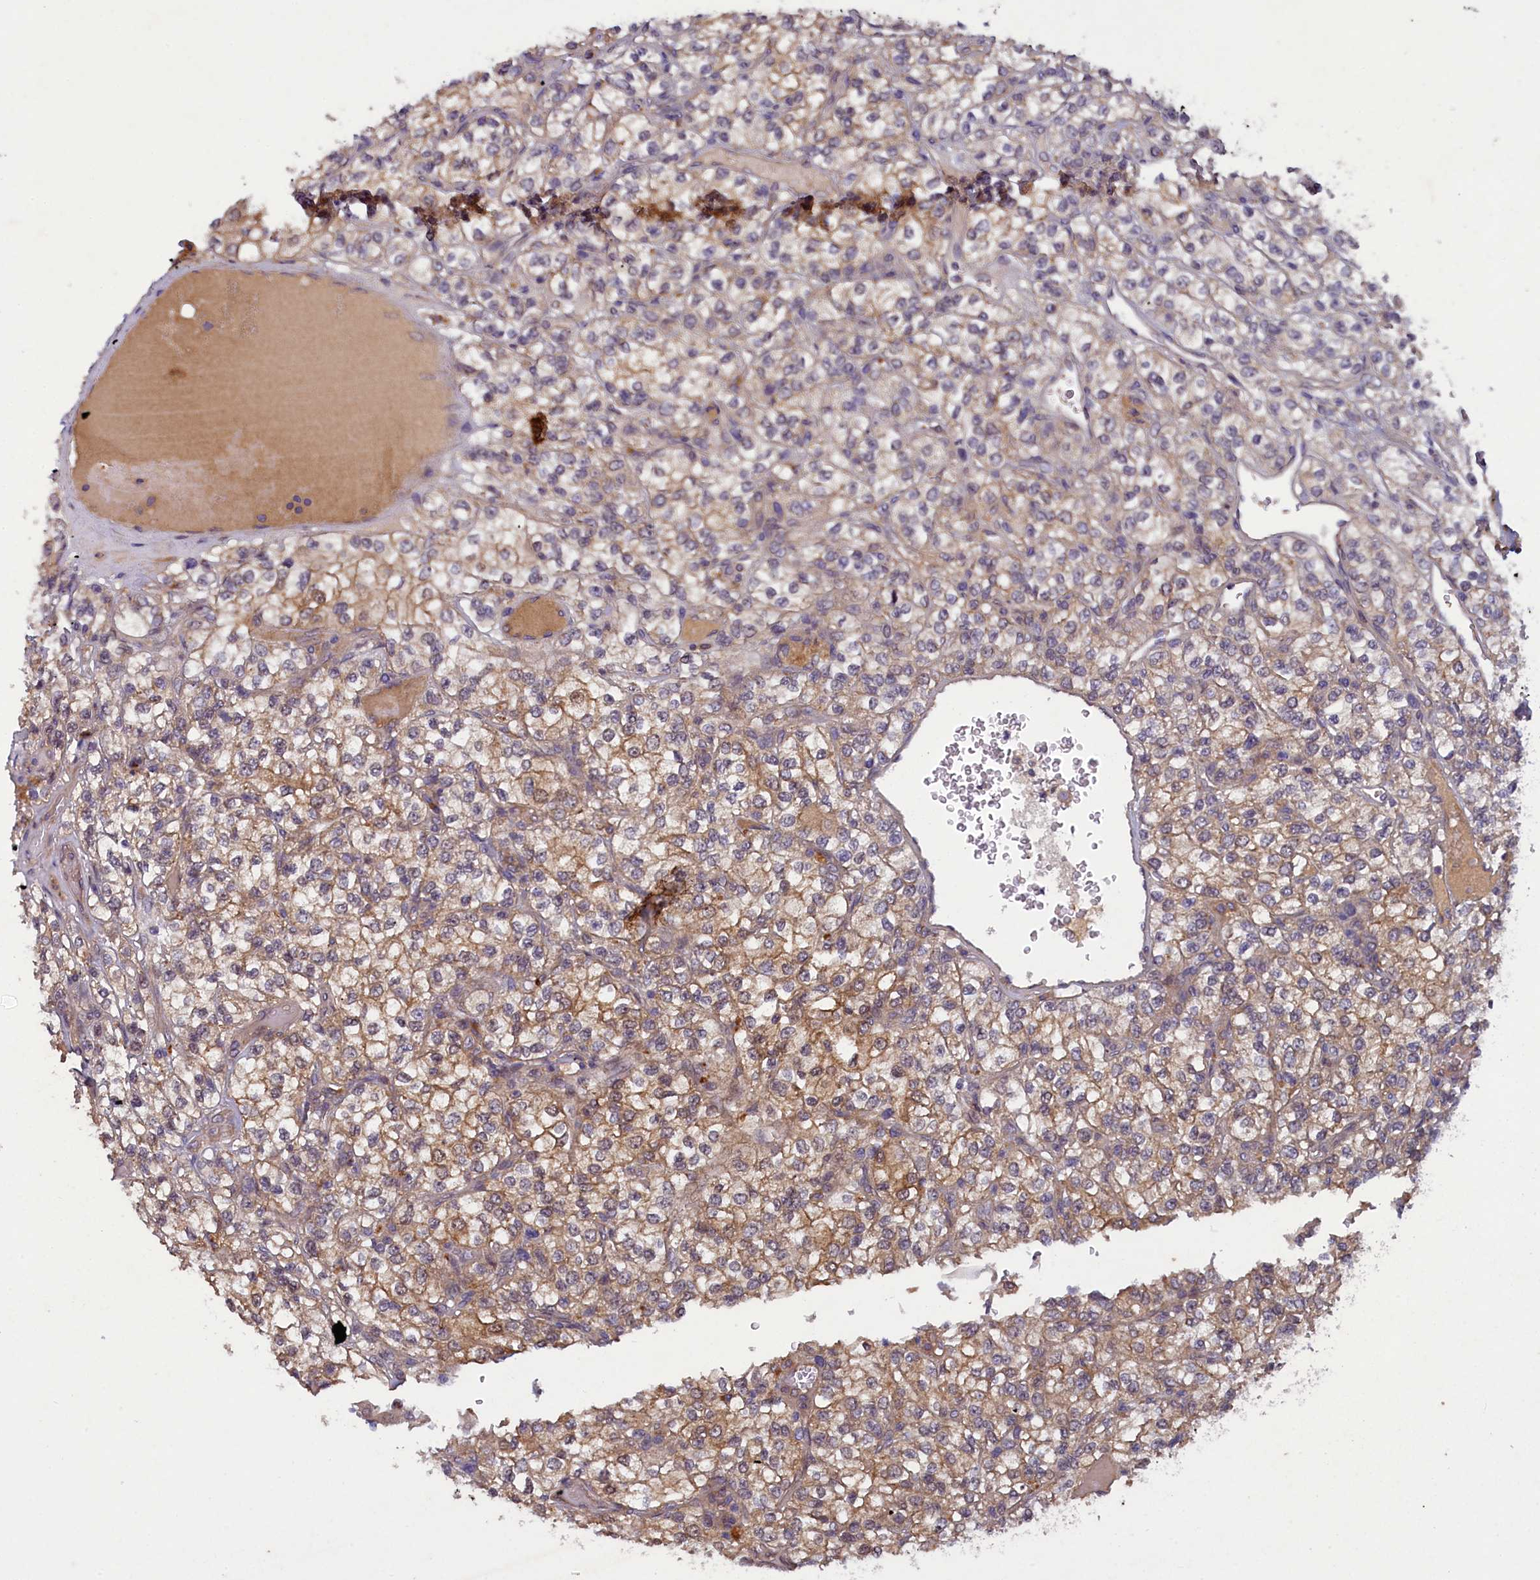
{"staining": {"intensity": "moderate", "quantity": ">75%", "location": "cytoplasmic/membranous"}, "tissue": "renal cancer", "cell_type": "Tumor cells", "image_type": "cancer", "snomed": [{"axis": "morphology", "description": "Adenocarcinoma, NOS"}, {"axis": "topography", "description": "Kidney"}], "caption": "Immunohistochemical staining of adenocarcinoma (renal) displays medium levels of moderate cytoplasmic/membranous protein expression in about >75% of tumor cells.", "gene": "NUBP1", "patient": {"sex": "male", "age": 80}}